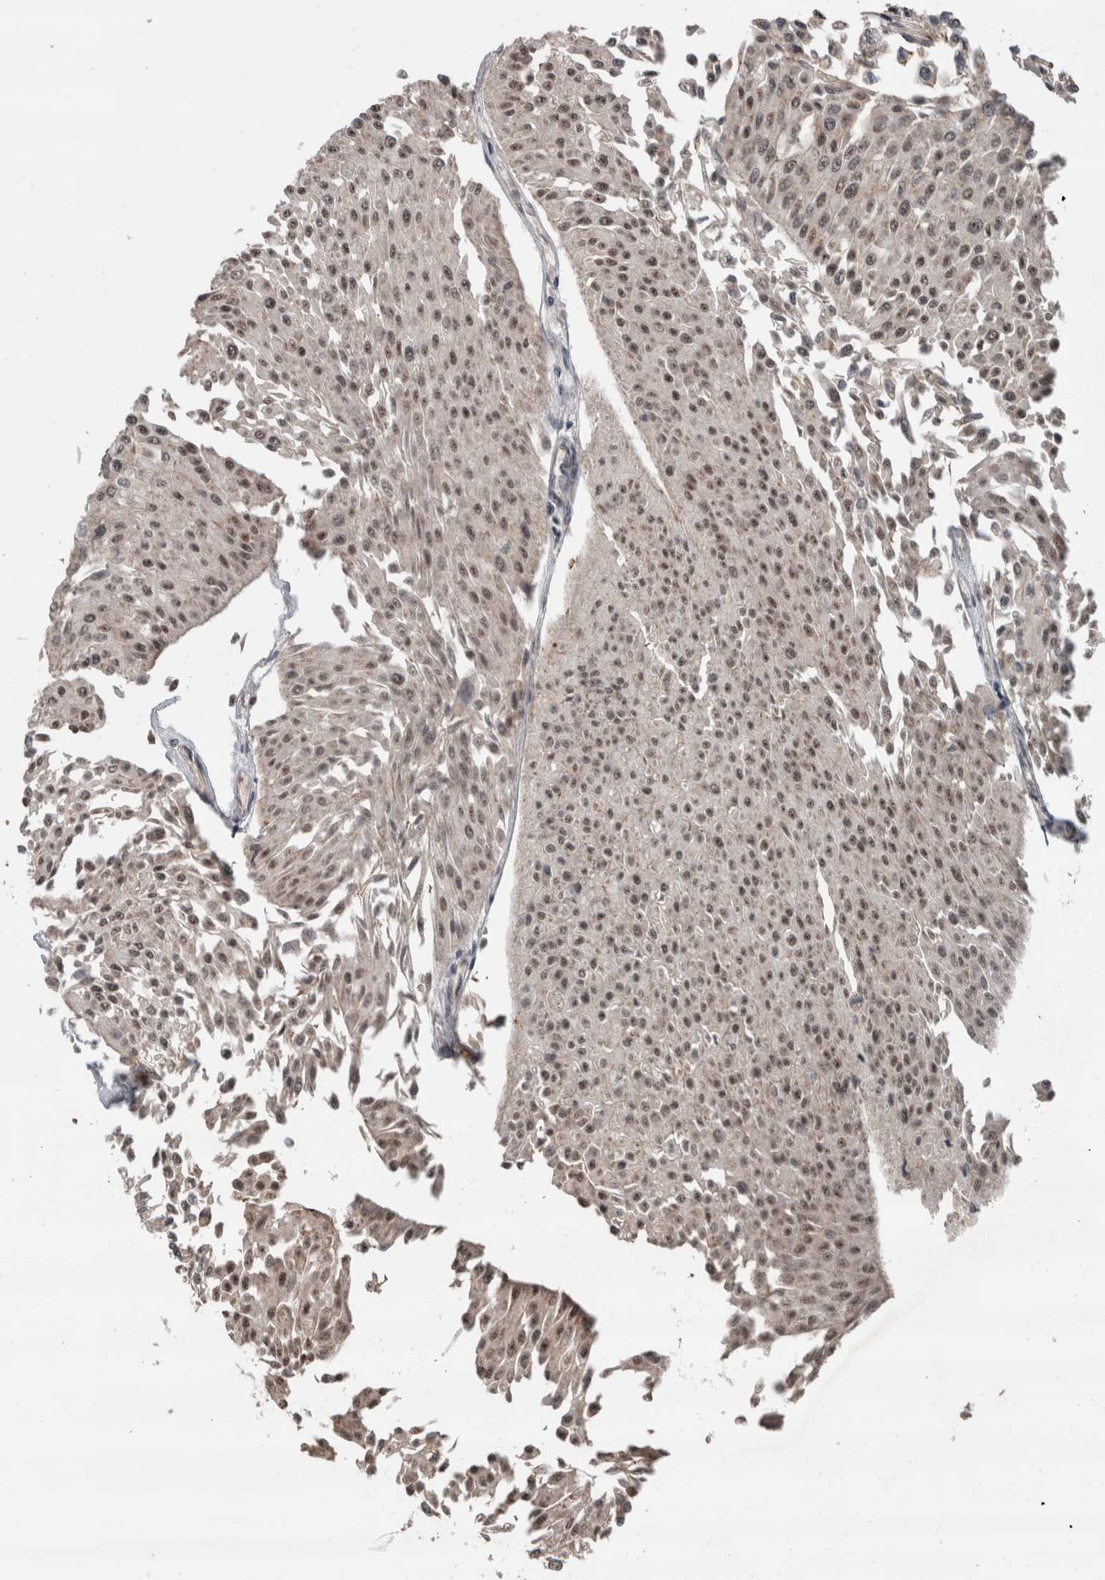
{"staining": {"intensity": "weak", "quantity": ">75%", "location": "cytoplasmic/membranous,nuclear"}, "tissue": "urothelial cancer", "cell_type": "Tumor cells", "image_type": "cancer", "snomed": [{"axis": "morphology", "description": "Urothelial carcinoma, Low grade"}, {"axis": "topography", "description": "Urinary bladder"}], "caption": "Protein analysis of low-grade urothelial carcinoma tissue reveals weak cytoplasmic/membranous and nuclear staining in approximately >75% of tumor cells. (Brightfield microscopy of DAB IHC at high magnification).", "gene": "ENY2", "patient": {"sex": "male", "age": 67}}